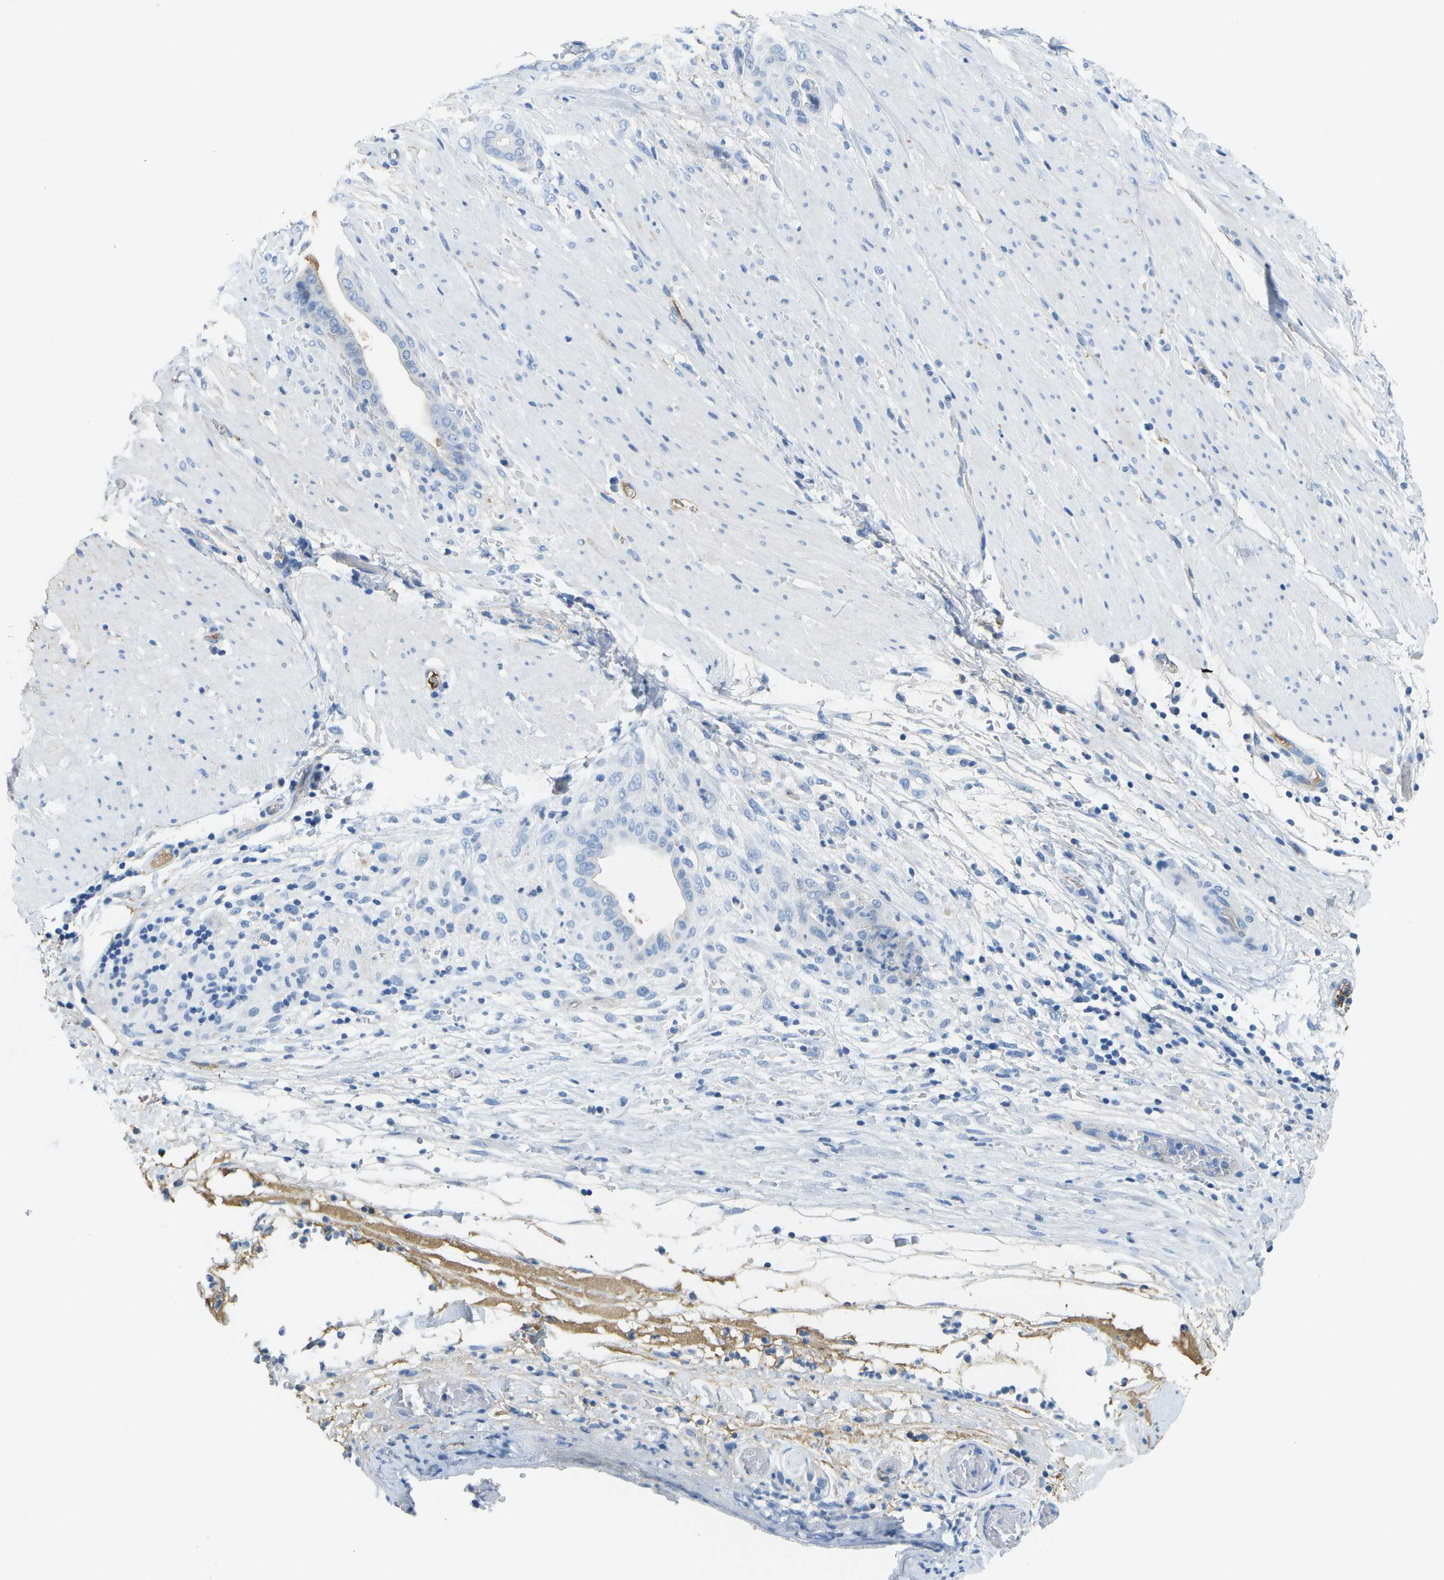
{"staining": {"intensity": "negative", "quantity": "none", "location": "none"}, "tissue": "pancreatic cancer", "cell_type": "Tumor cells", "image_type": "cancer", "snomed": [{"axis": "morphology", "description": "Adenocarcinoma, NOS"}, {"axis": "topography", "description": "Pancreas"}], "caption": "Protein analysis of pancreatic adenocarcinoma demonstrates no significant expression in tumor cells.", "gene": "SERPINA1", "patient": {"sex": "male", "age": 63}}